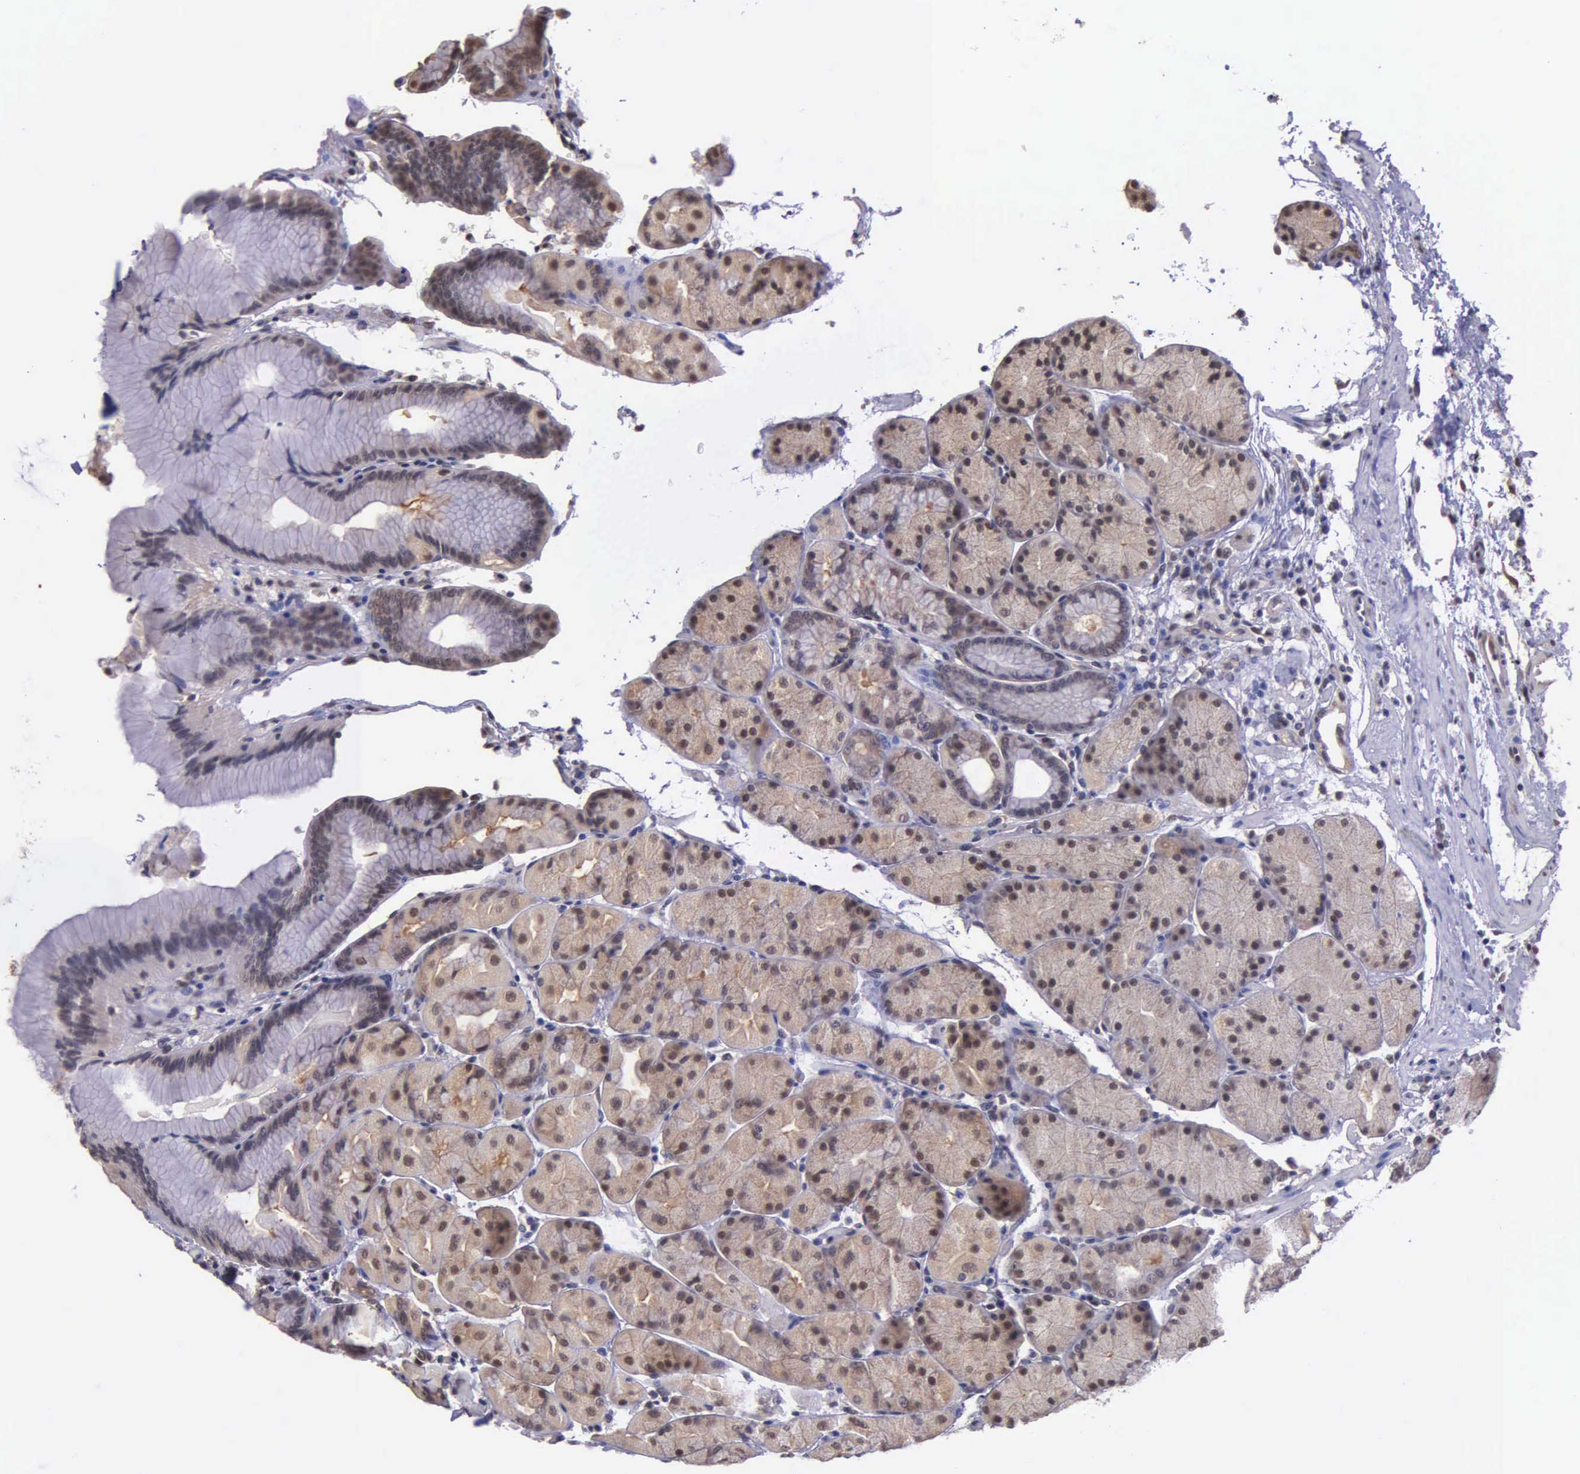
{"staining": {"intensity": "weak", "quantity": ">75%", "location": "cytoplasmic/membranous,nuclear"}, "tissue": "stomach", "cell_type": "Glandular cells", "image_type": "normal", "snomed": [{"axis": "morphology", "description": "Normal tissue, NOS"}, {"axis": "topography", "description": "Stomach, upper"}], "caption": "Protein staining demonstrates weak cytoplasmic/membranous,nuclear staining in approximately >75% of glandular cells in normal stomach.", "gene": "PSMC1", "patient": {"sex": "male", "age": 57}}